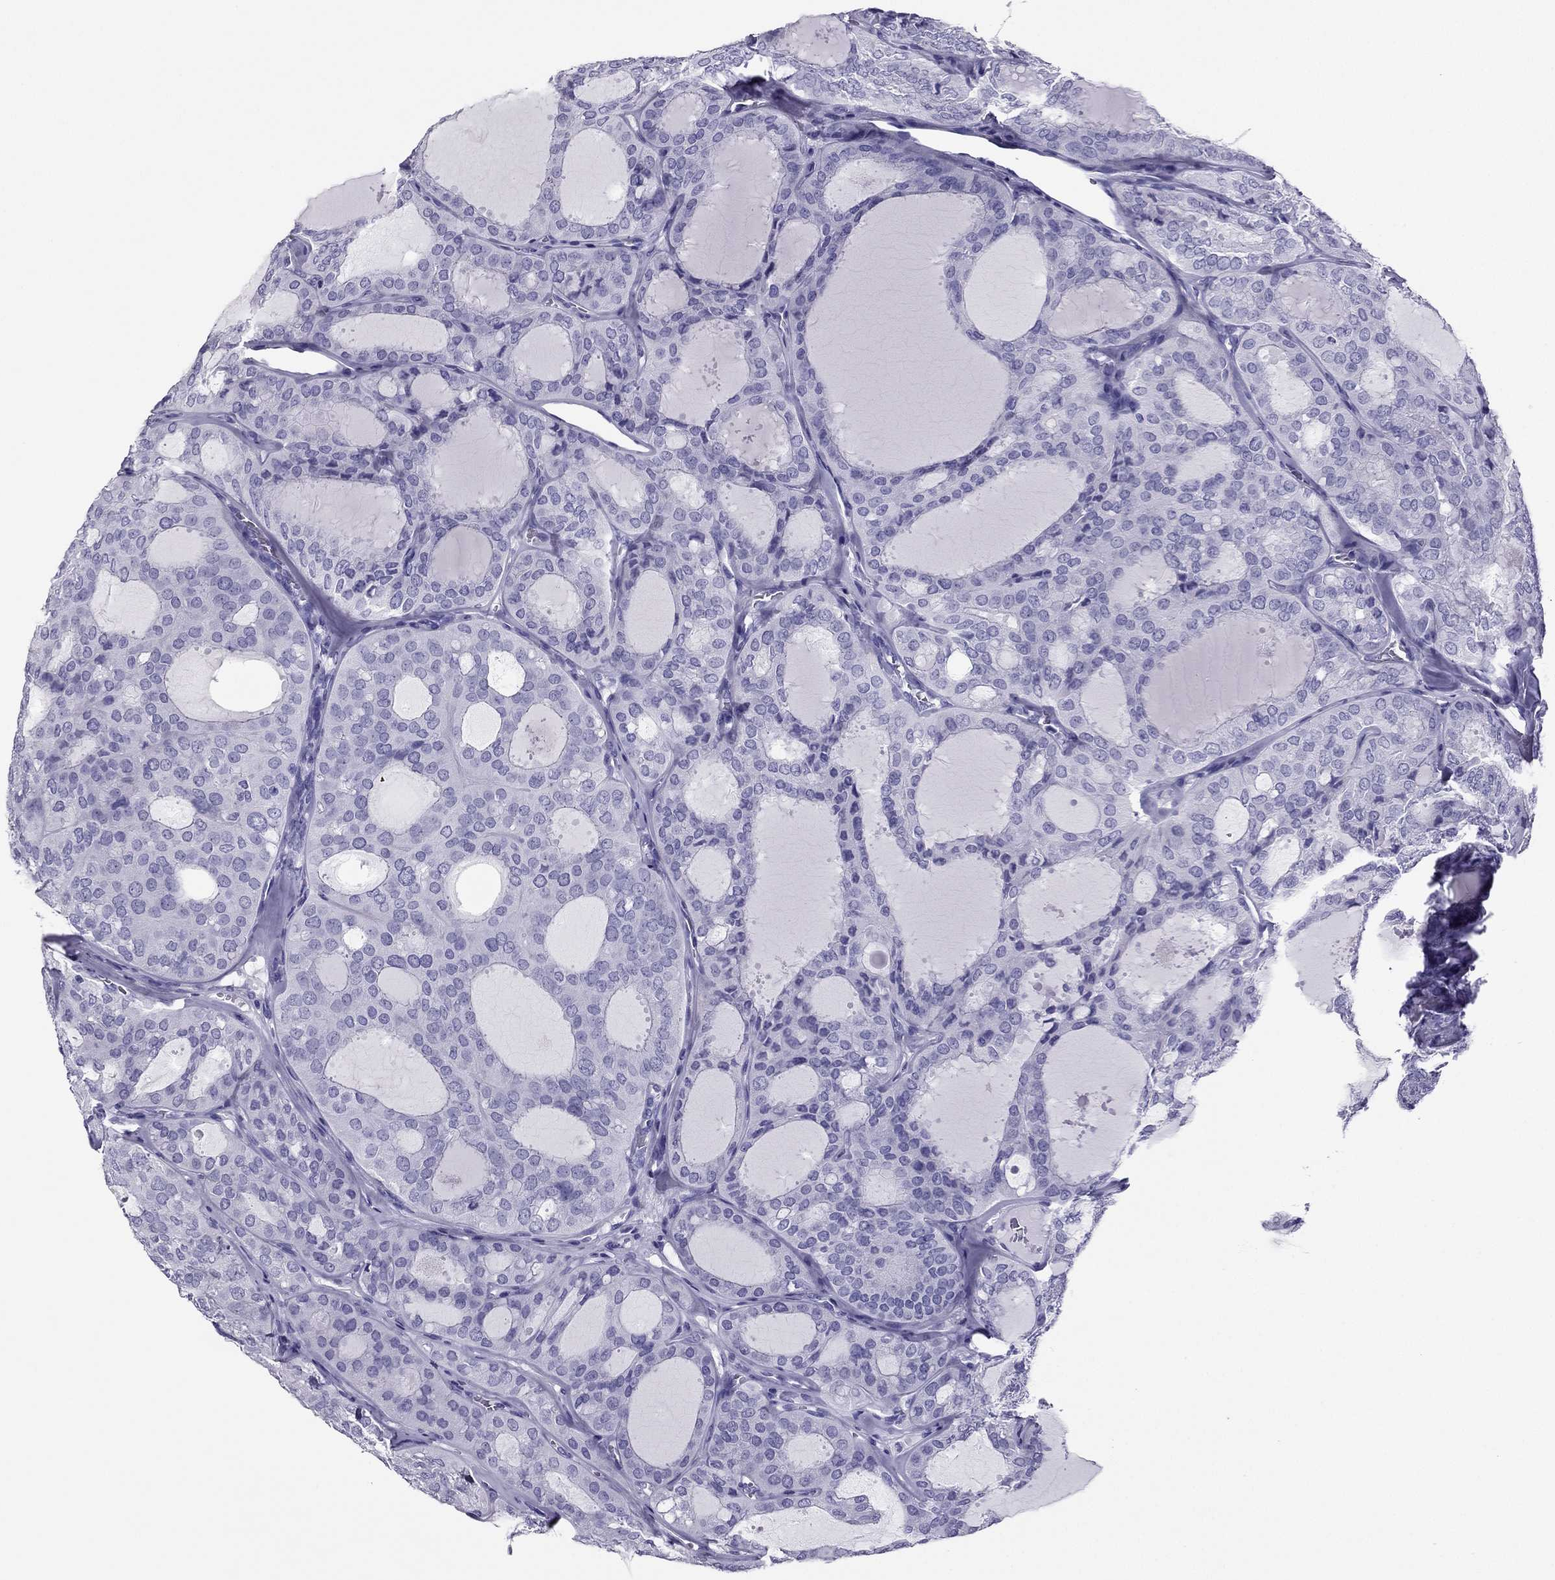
{"staining": {"intensity": "negative", "quantity": "none", "location": "none"}, "tissue": "thyroid cancer", "cell_type": "Tumor cells", "image_type": "cancer", "snomed": [{"axis": "morphology", "description": "Follicular adenoma carcinoma, NOS"}, {"axis": "topography", "description": "Thyroid gland"}], "caption": "Protein analysis of thyroid follicular adenoma carcinoma demonstrates no significant staining in tumor cells.", "gene": "PDE6A", "patient": {"sex": "male", "age": 75}}